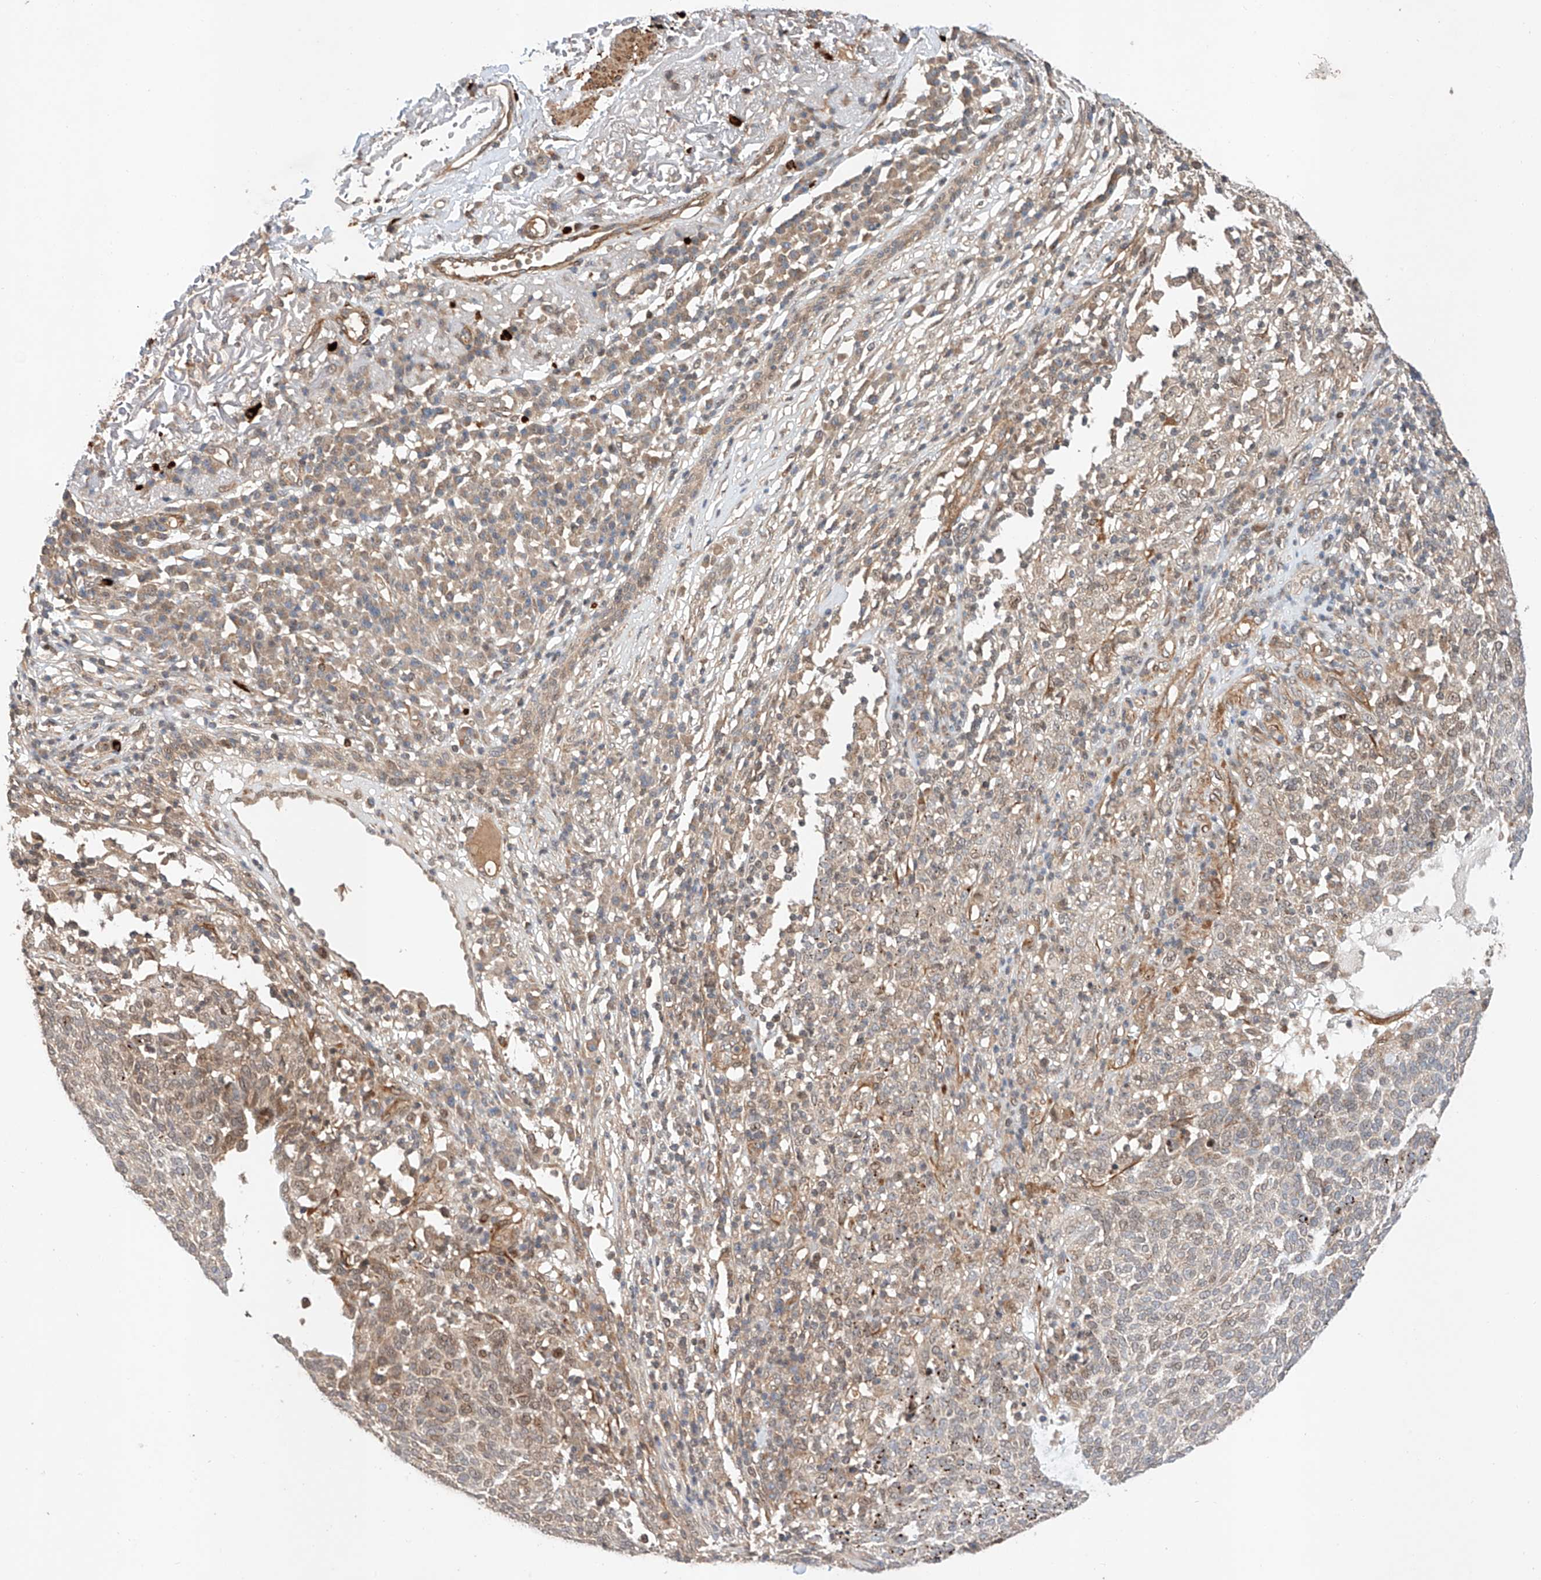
{"staining": {"intensity": "weak", "quantity": "25%-75%", "location": "cytoplasmic/membranous,nuclear"}, "tissue": "skin cancer", "cell_type": "Tumor cells", "image_type": "cancer", "snomed": [{"axis": "morphology", "description": "Squamous cell carcinoma, NOS"}, {"axis": "topography", "description": "Skin"}], "caption": "A photomicrograph showing weak cytoplasmic/membranous and nuclear expression in approximately 25%-75% of tumor cells in squamous cell carcinoma (skin), as visualized by brown immunohistochemical staining.", "gene": "RAB23", "patient": {"sex": "female", "age": 90}}